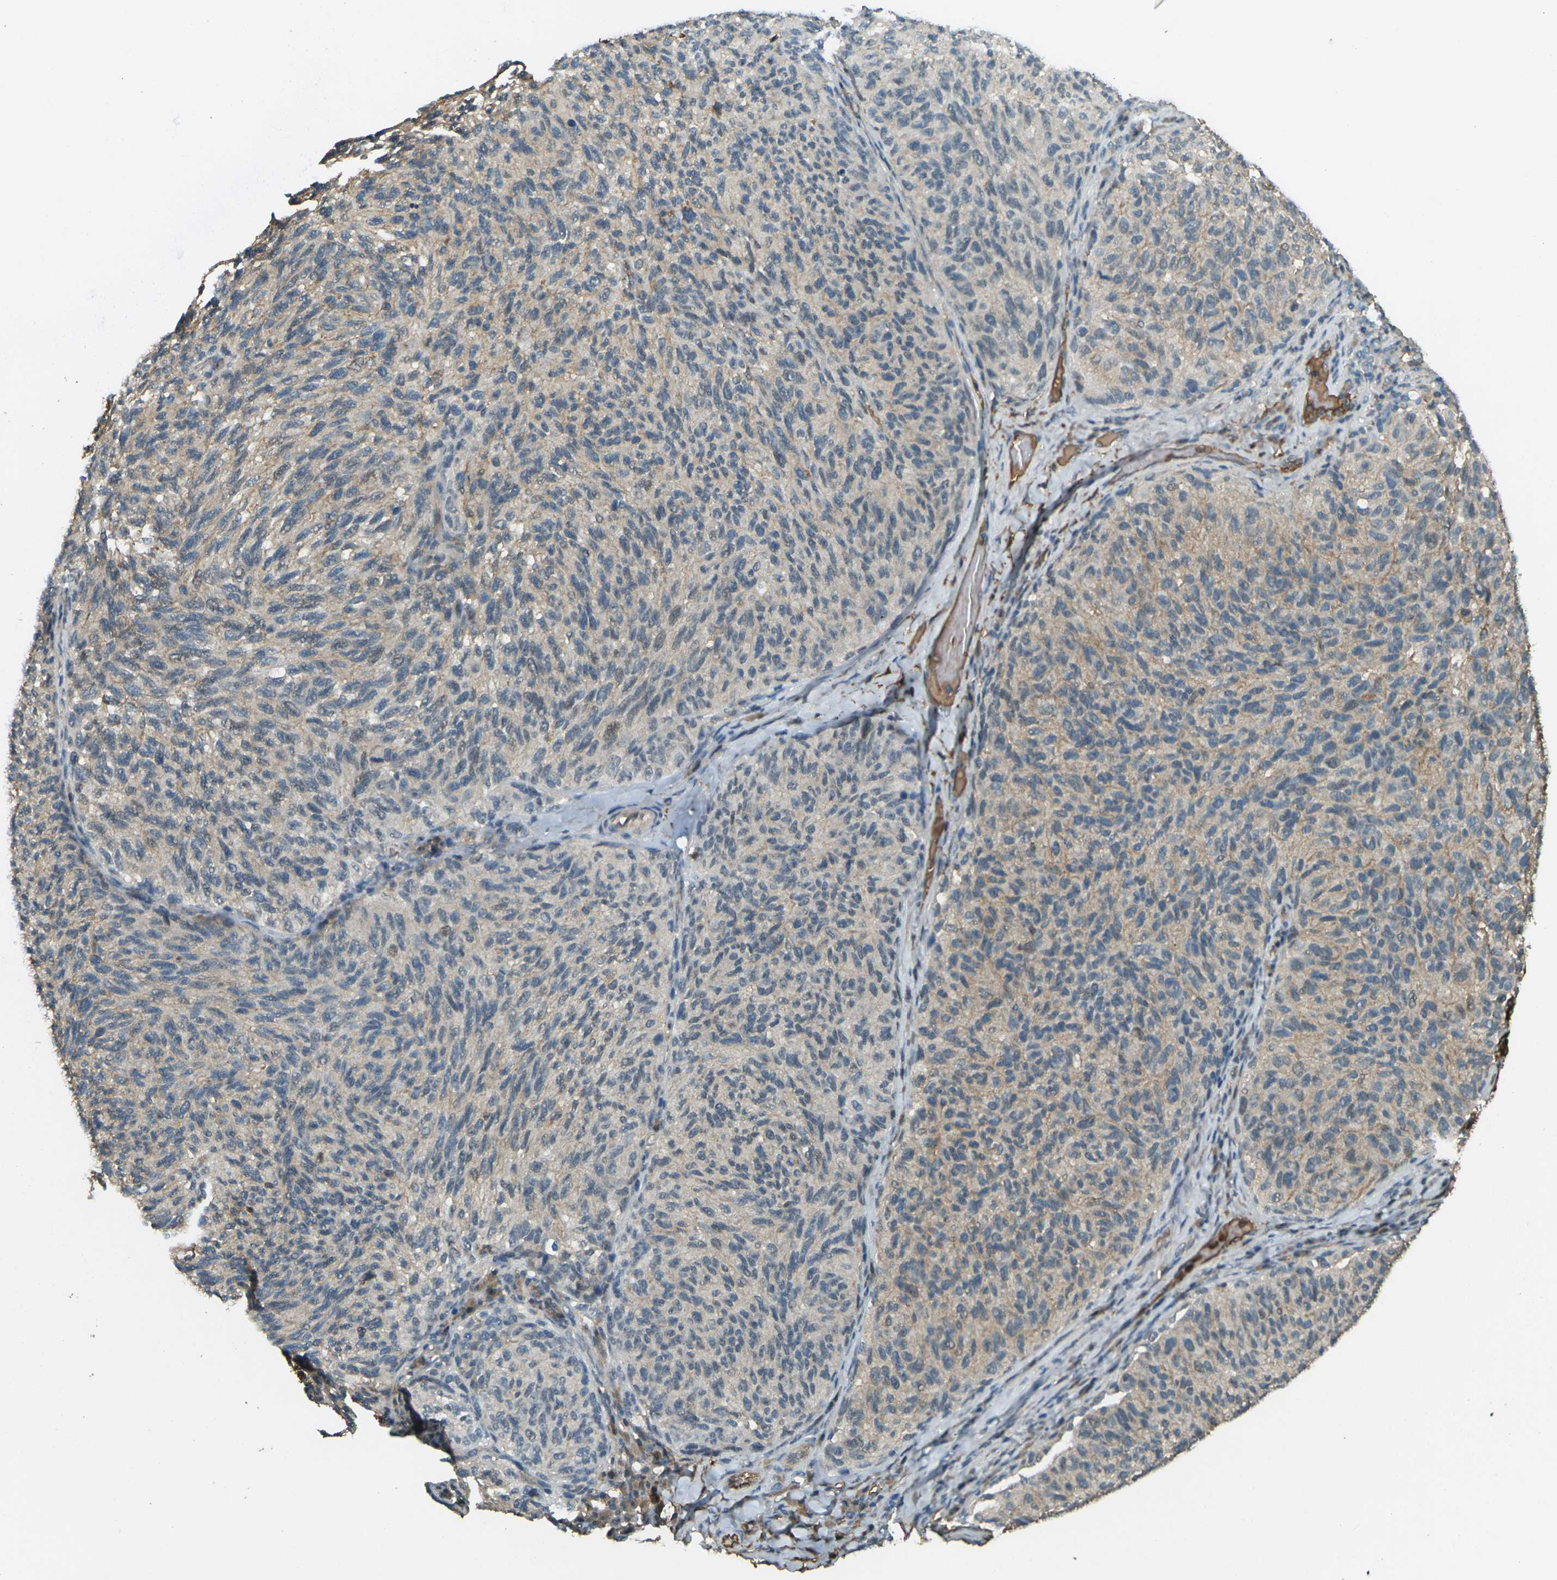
{"staining": {"intensity": "moderate", "quantity": ">75%", "location": "cytoplasmic/membranous"}, "tissue": "melanoma", "cell_type": "Tumor cells", "image_type": "cancer", "snomed": [{"axis": "morphology", "description": "Malignant melanoma, NOS"}, {"axis": "topography", "description": "Skin"}], "caption": "The histopathology image exhibits immunohistochemical staining of malignant melanoma. There is moderate cytoplasmic/membranous expression is appreciated in about >75% of tumor cells.", "gene": "CYP1B1", "patient": {"sex": "female", "age": 73}}